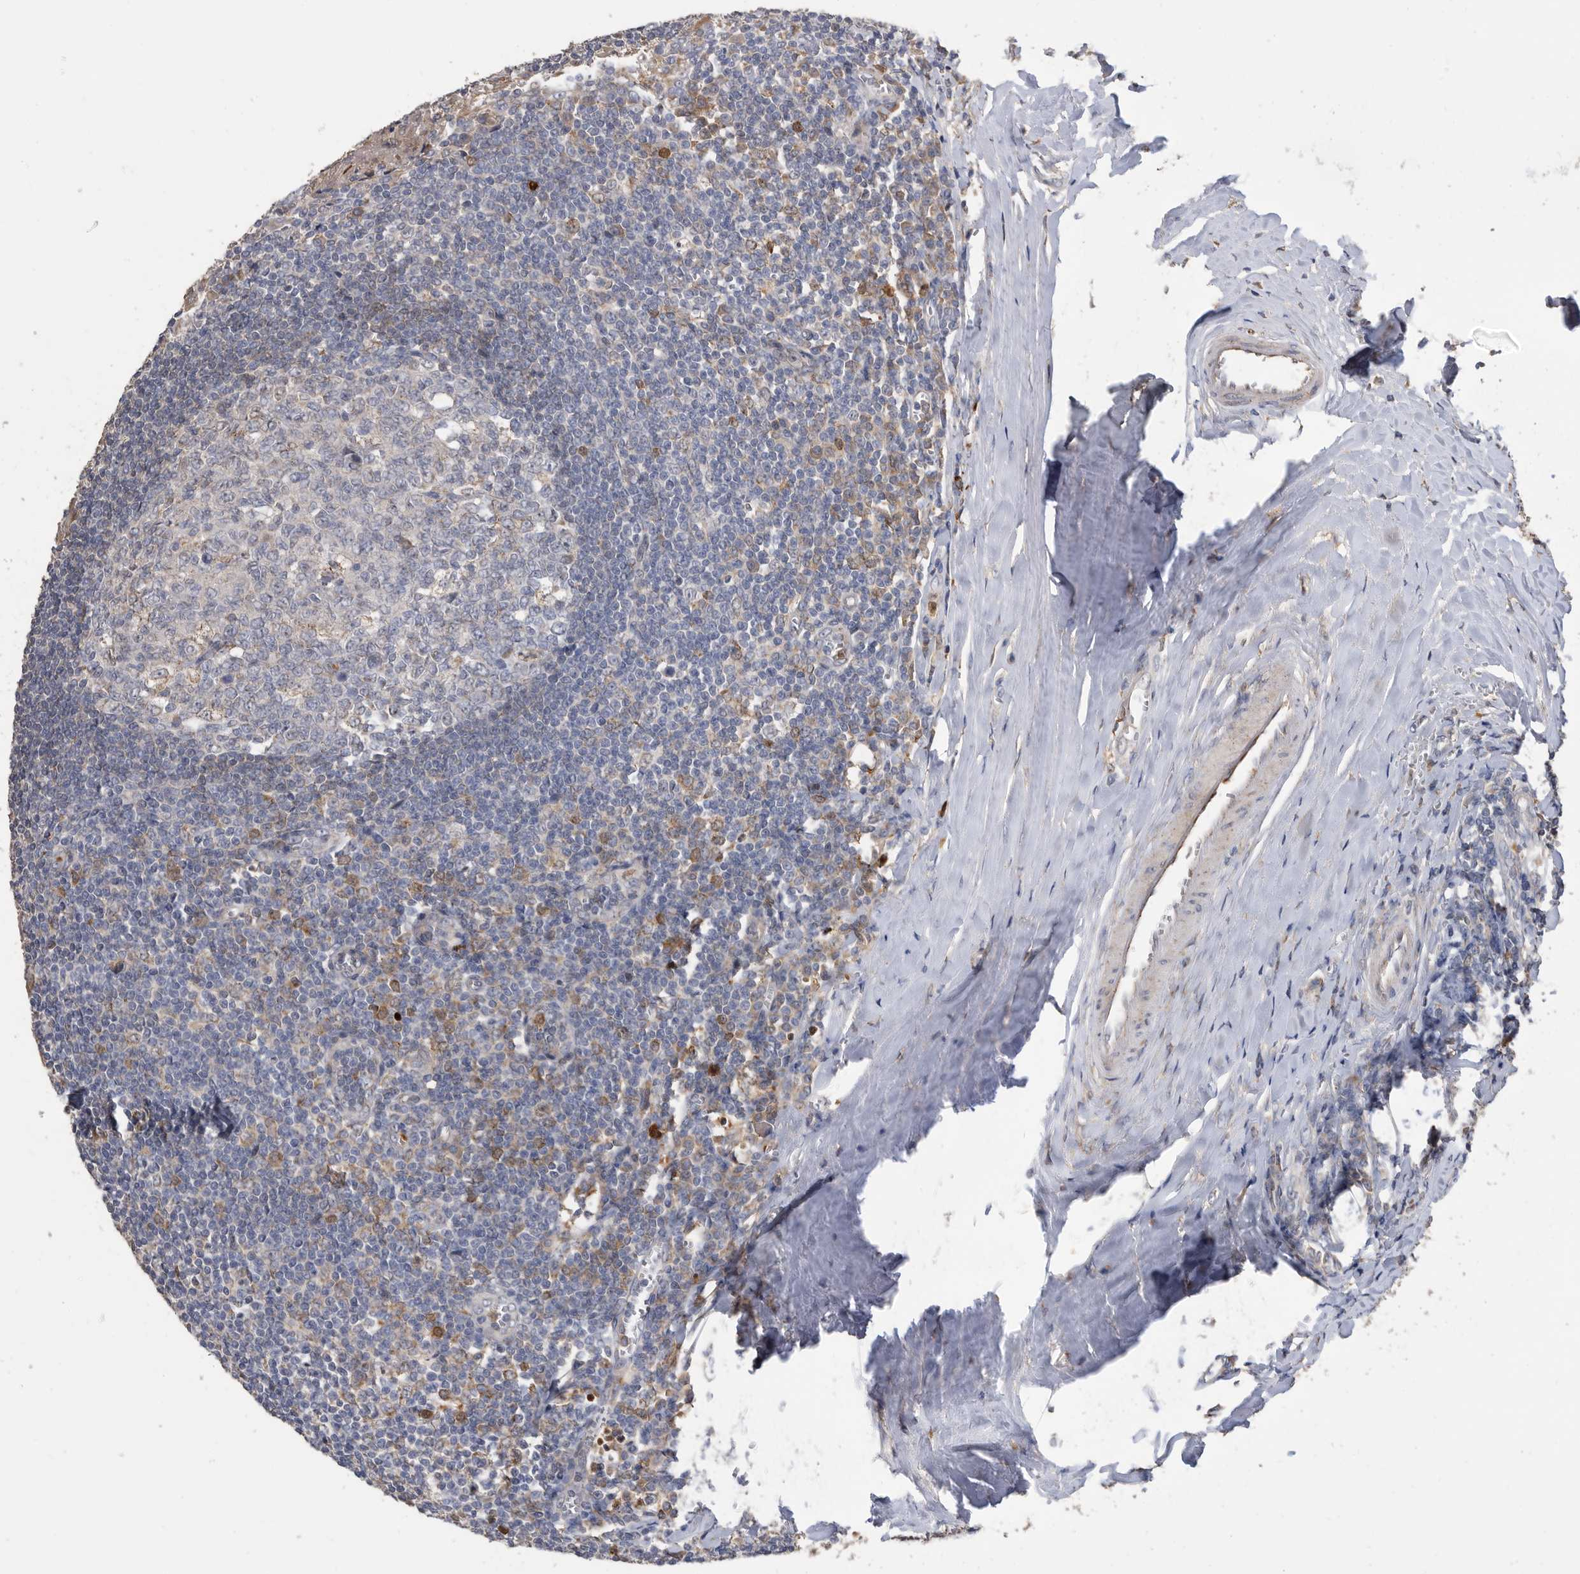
{"staining": {"intensity": "negative", "quantity": "none", "location": "none"}, "tissue": "tonsil", "cell_type": "Germinal center cells", "image_type": "normal", "snomed": [{"axis": "morphology", "description": "Normal tissue, NOS"}, {"axis": "topography", "description": "Tonsil"}], "caption": "DAB (3,3'-diaminobenzidine) immunohistochemical staining of normal human tonsil demonstrates no significant expression in germinal center cells.", "gene": "CRISPLD2", "patient": {"sex": "male", "age": 27}}